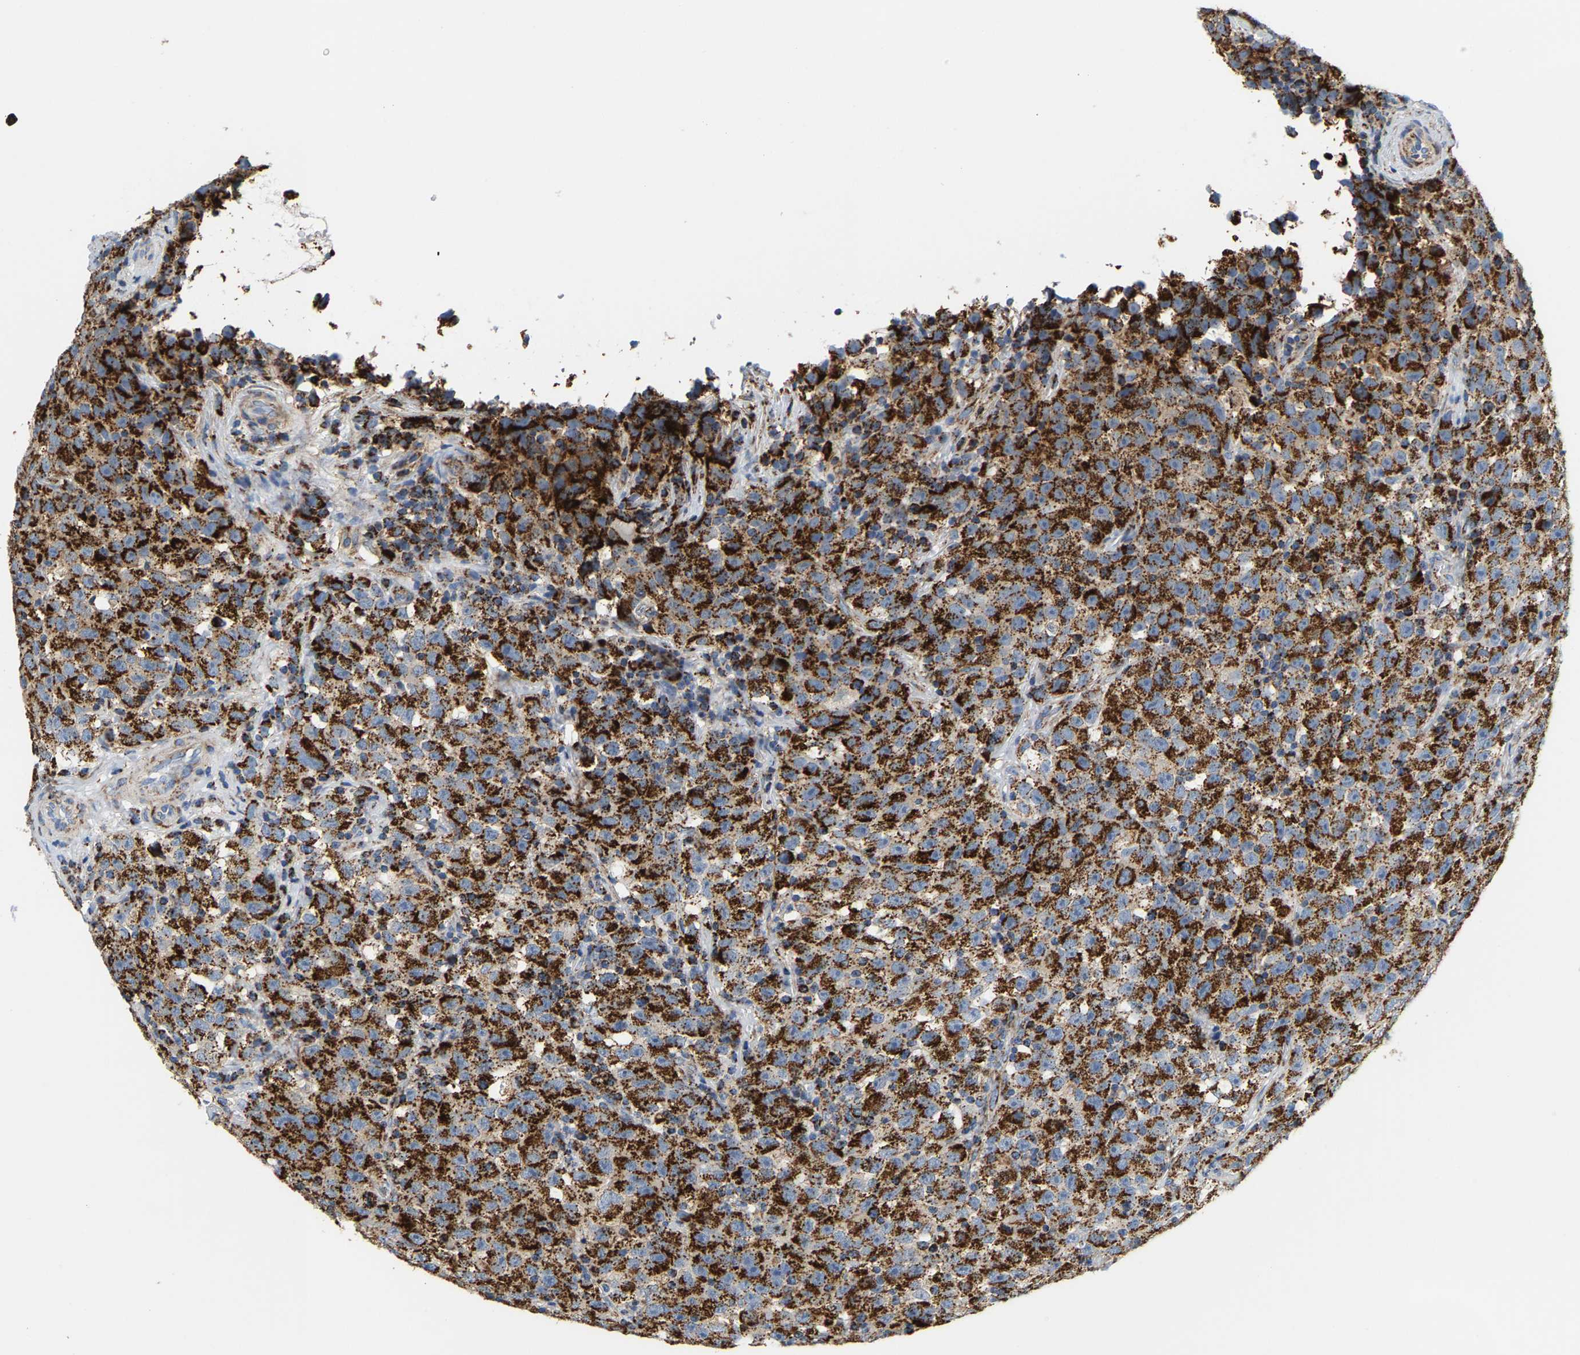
{"staining": {"intensity": "strong", "quantity": ">75%", "location": "cytoplasmic/membranous"}, "tissue": "testis cancer", "cell_type": "Tumor cells", "image_type": "cancer", "snomed": [{"axis": "morphology", "description": "Seminoma, NOS"}, {"axis": "topography", "description": "Testis"}], "caption": "Protein expression analysis of human testis seminoma reveals strong cytoplasmic/membranous staining in about >75% of tumor cells. Using DAB (brown) and hematoxylin (blue) stains, captured at high magnification using brightfield microscopy.", "gene": "SHMT2", "patient": {"sex": "male", "age": 22}}